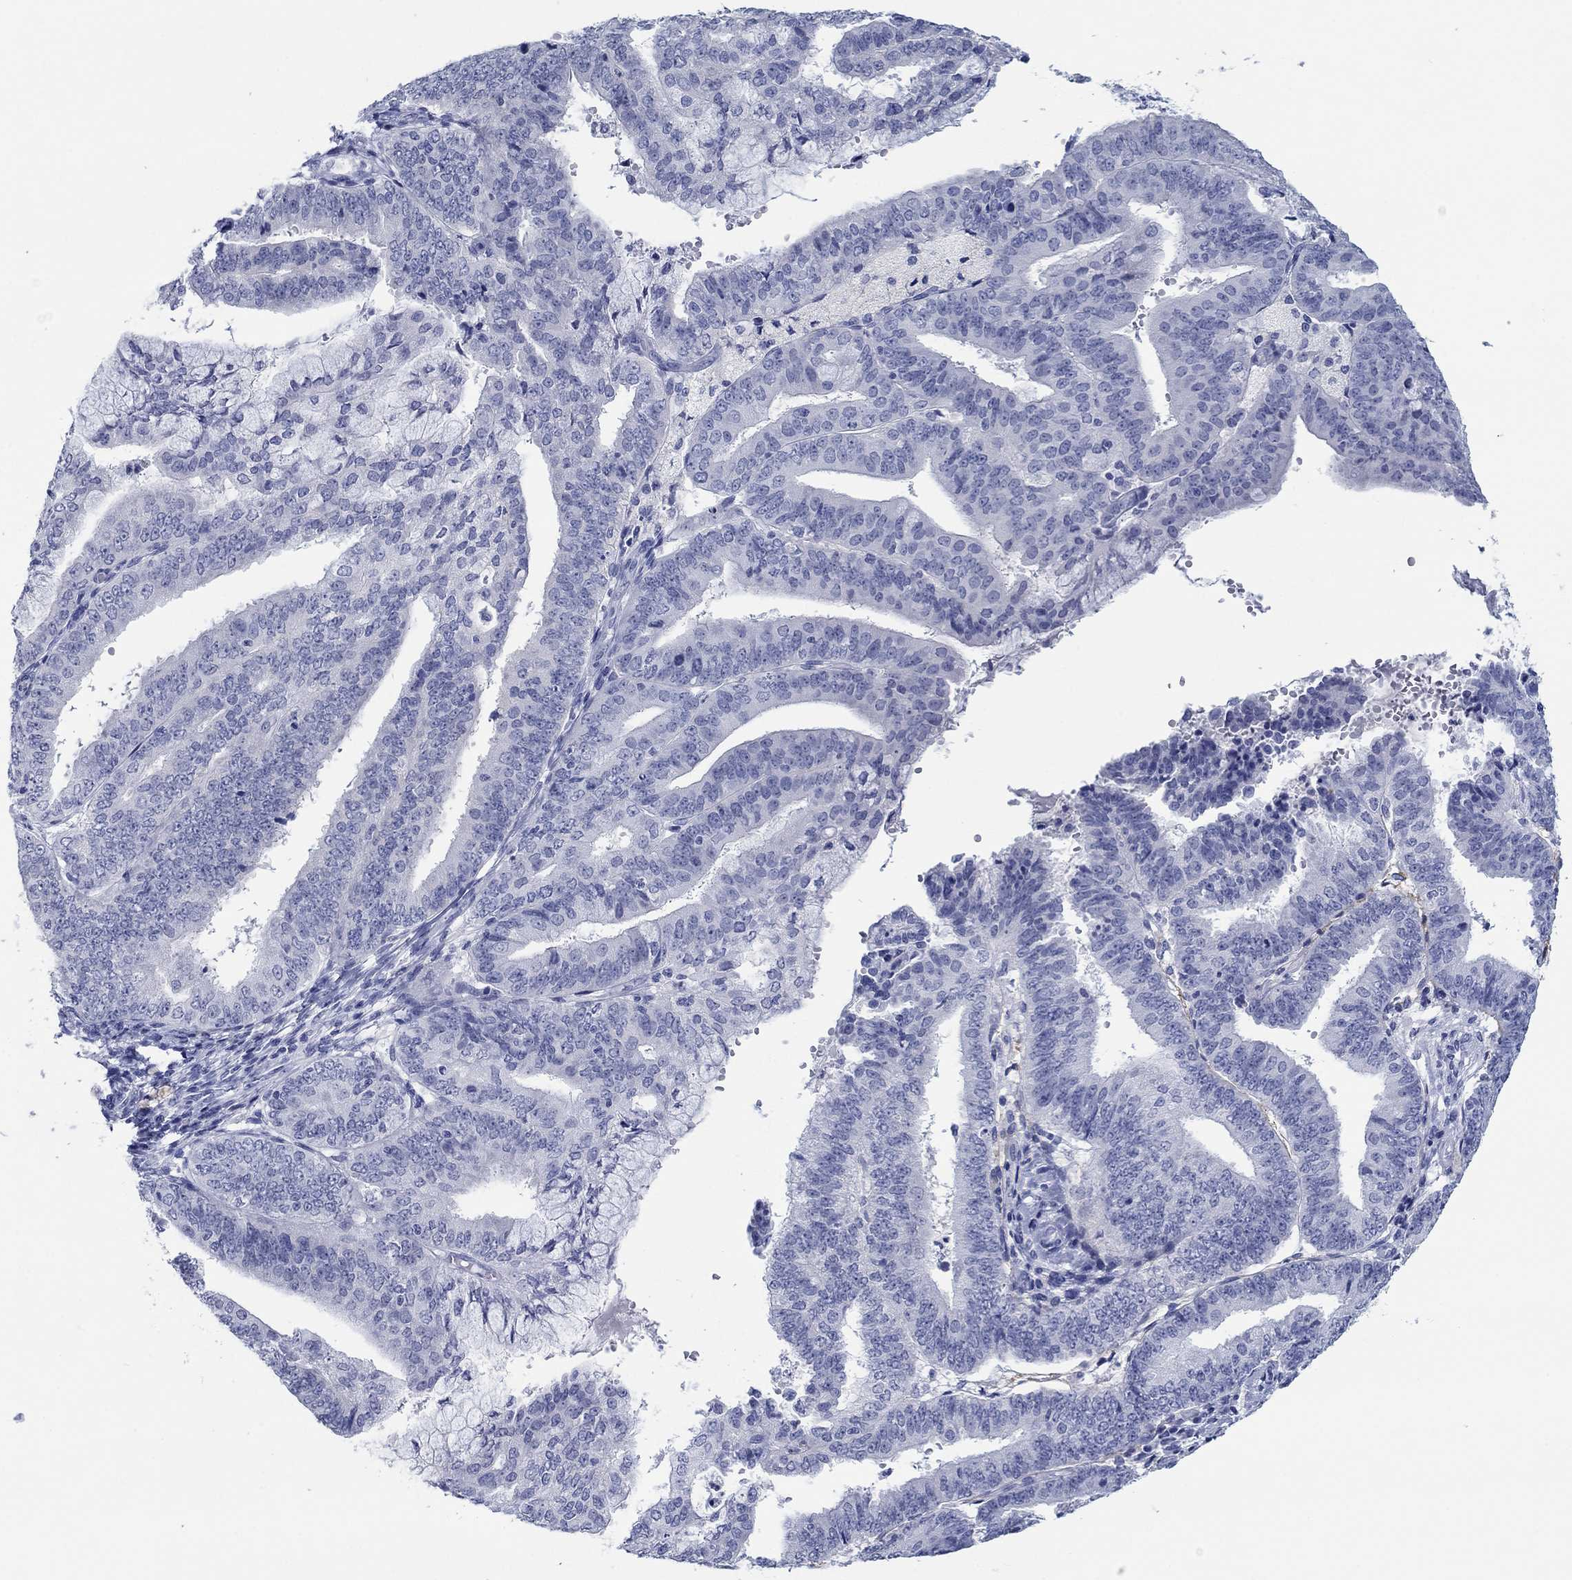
{"staining": {"intensity": "negative", "quantity": "none", "location": "none"}, "tissue": "endometrial cancer", "cell_type": "Tumor cells", "image_type": "cancer", "snomed": [{"axis": "morphology", "description": "Adenocarcinoma, NOS"}, {"axis": "topography", "description": "Endometrium"}], "caption": "A high-resolution histopathology image shows immunohistochemistry (IHC) staining of endometrial cancer (adenocarcinoma), which exhibits no significant staining in tumor cells.", "gene": "PDYN", "patient": {"sex": "female", "age": 63}}